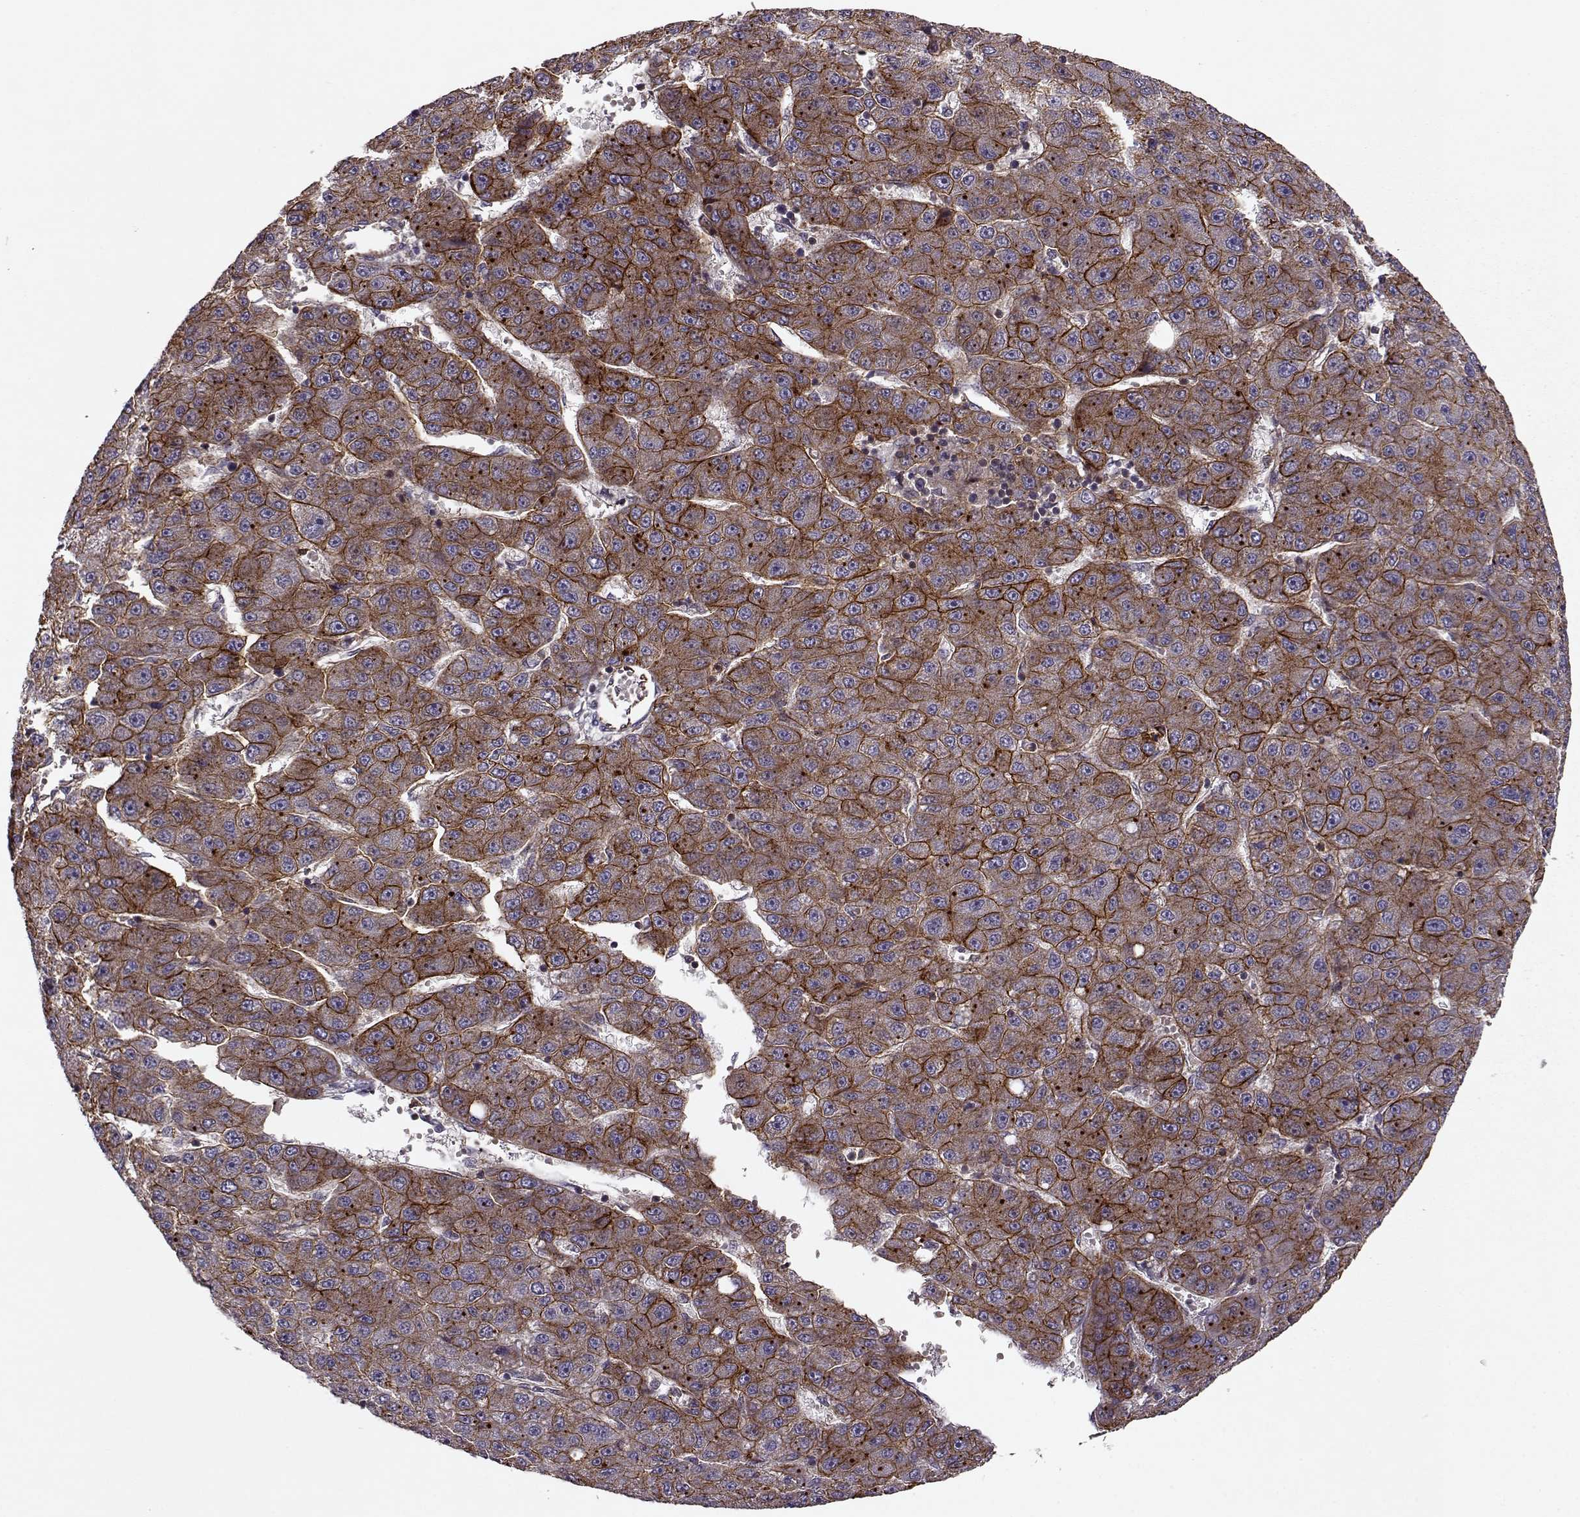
{"staining": {"intensity": "strong", "quantity": ">75%", "location": "cytoplasmic/membranous"}, "tissue": "liver cancer", "cell_type": "Tumor cells", "image_type": "cancer", "snomed": [{"axis": "morphology", "description": "Carcinoma, Hepatocellular, NOS"}, {"axis": "topography", "description": "Liver"}], "caption": "A brown stain labels strong cytoplasmic/membranous expression of a protein in liver hepatocellular carcinoma tumor cells. (Stains: DAB in brown, nuclei in blue, Microscopy: brightfield microscopy at high magnification).", "gene": "IFRD2", "patient": {"sex": "male", "age": 67}}